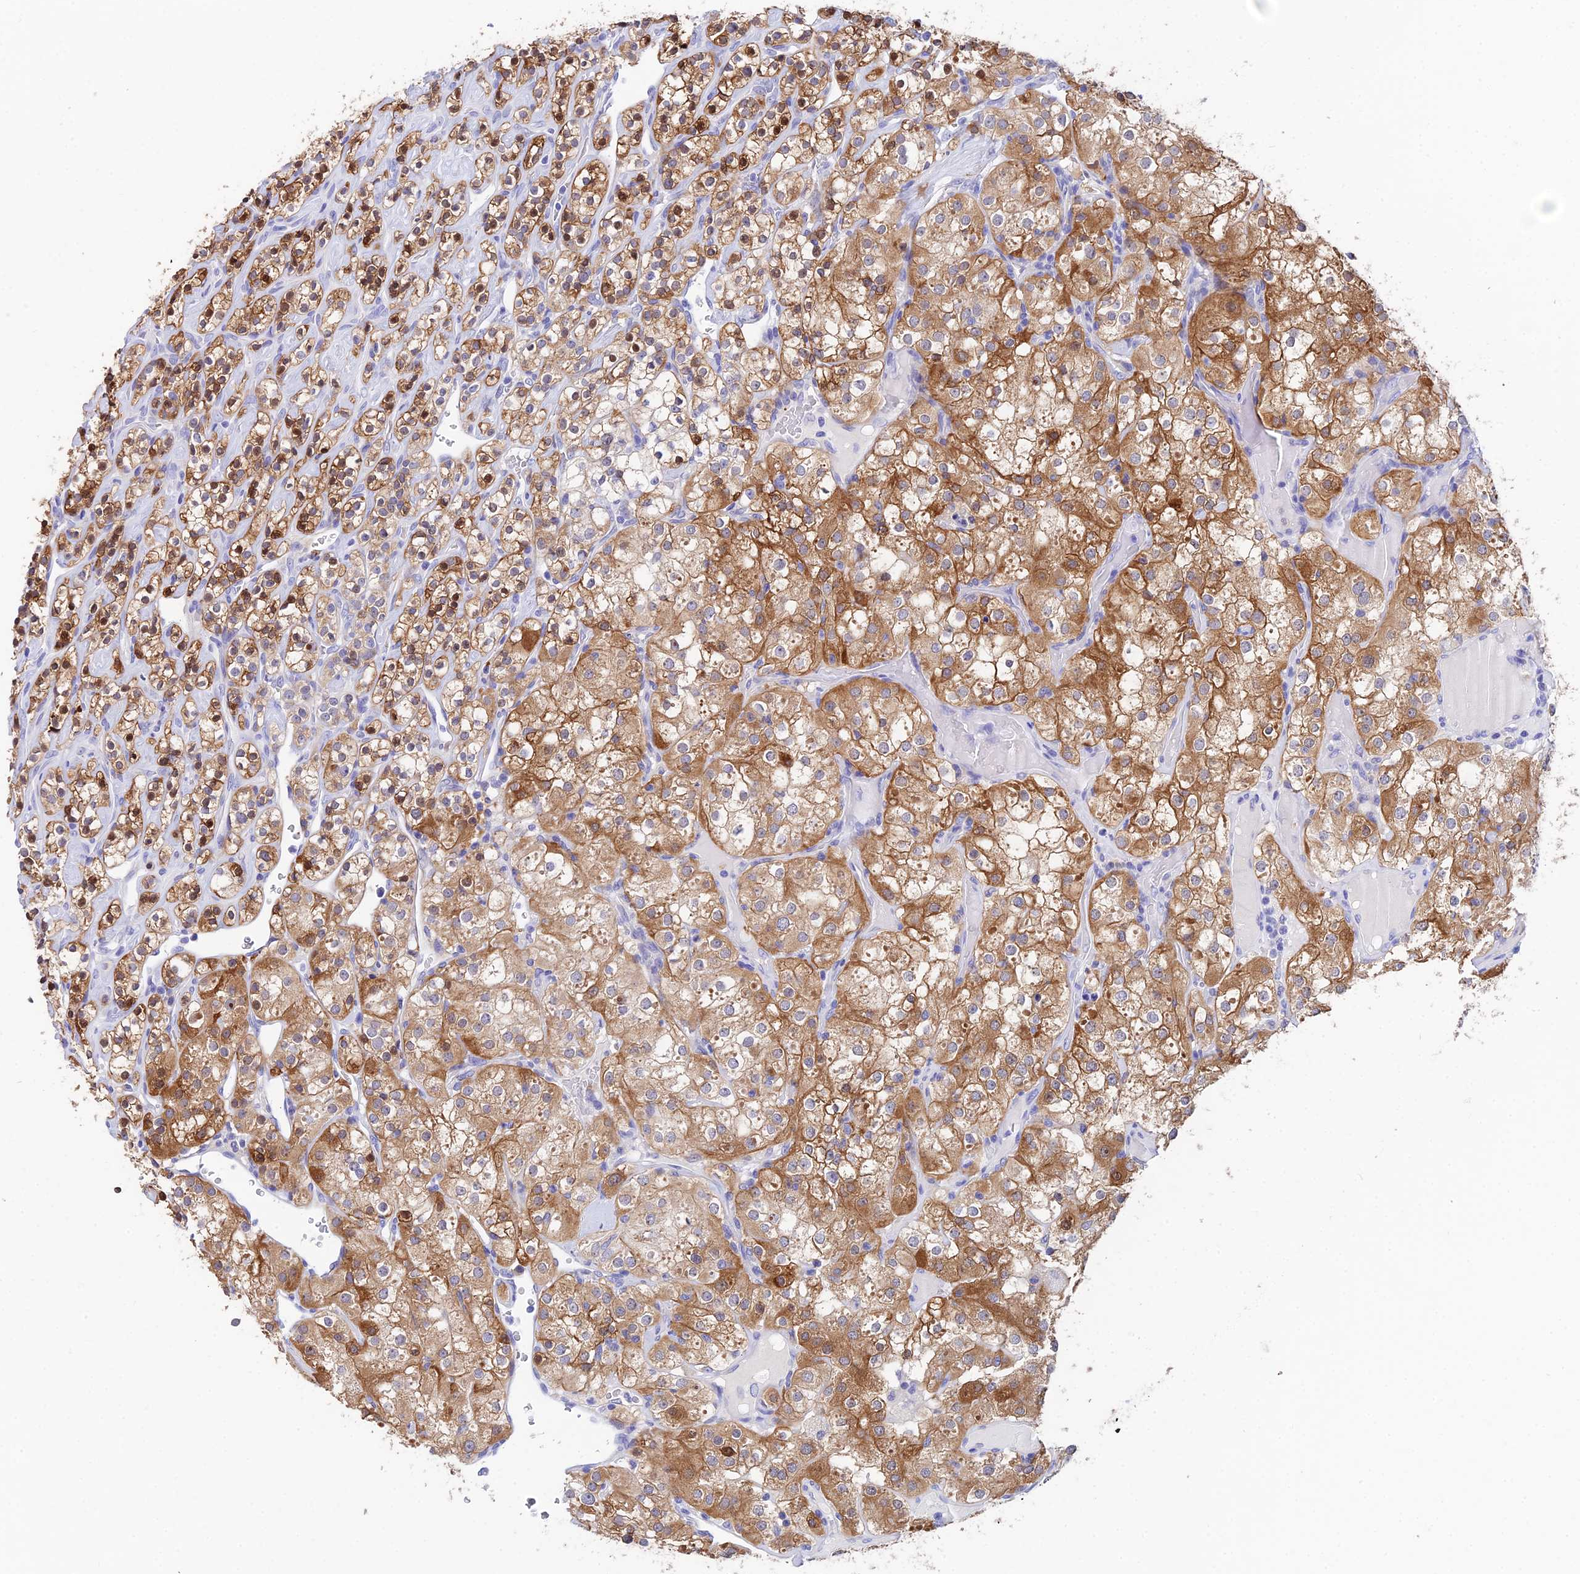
{"staining": {"intensity": "moderate", "quantity": ">75%", "location": "cytoplasmic/membranous"}, "tissue": "renal cancer", "cell_type": "Tumor cells", "image_type": "cancer", "snomed": [{"axis": "morphology", "description": "Adenocarcinoma, NOS"}, {"axis": "topography", "description": "Kidney"}], "caption": "Protein staining of adenocarcinoma (renal) tissue shows moderate cytoplasmic/membranous staining in approximately >75% of tumor cells. The staining was performed using DAB, with brown indicating positive protein expression. Nuclei are stained blue with hematoxylin.", "gene": "CEP41", "patient": {"sex": "male", "age": 77}}